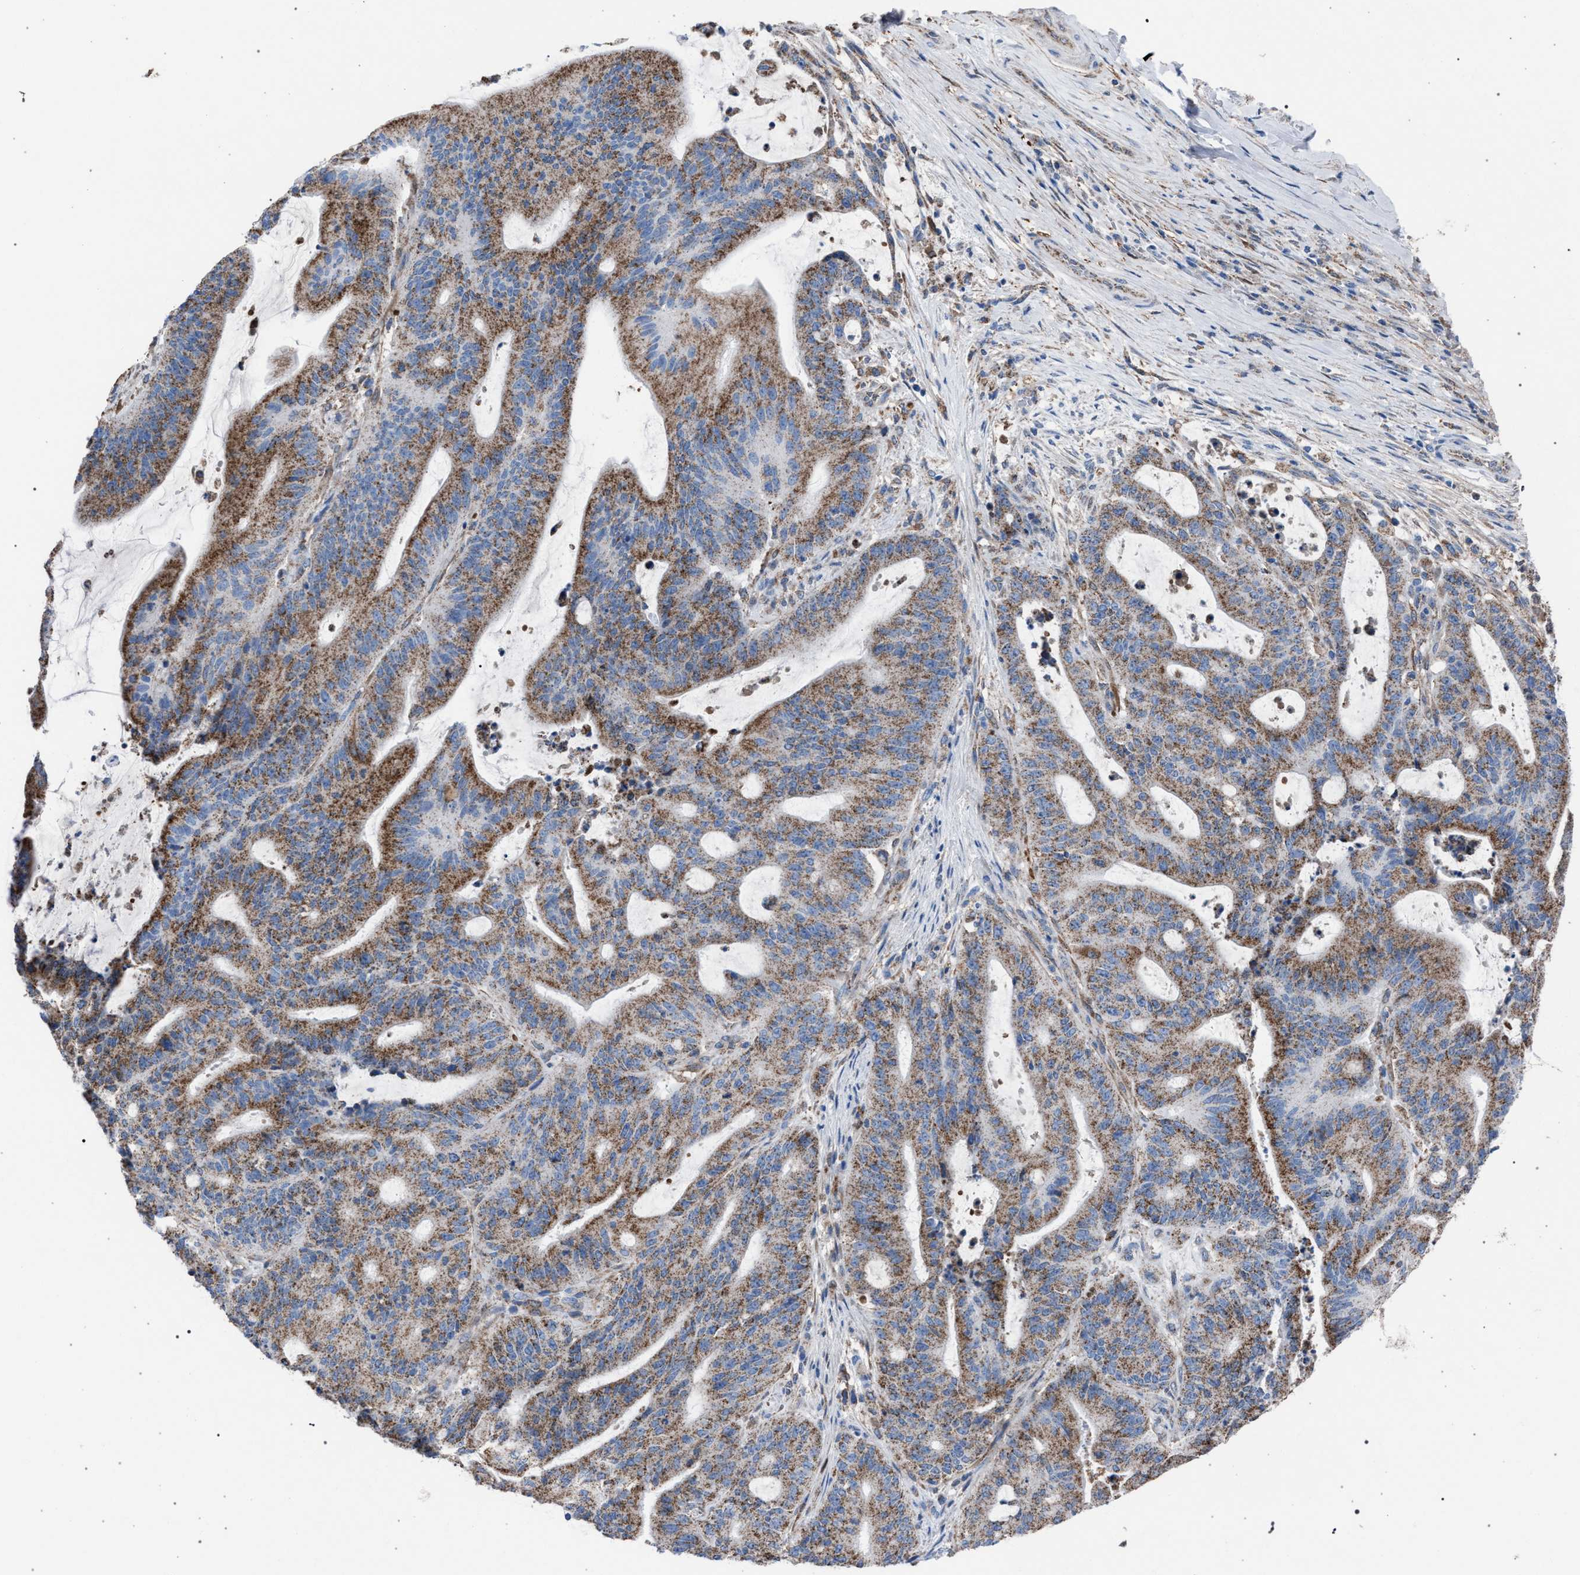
{"staining": {"intensity": "moderate", "quantity": ">75%", "location": "cytoplasmic/membranous"}, "tissue": "liver cancer", "cell_type": "Tumor cells", "image_type": "cancer", "snomed": [{"axis": "morphology", "description": "Normal tissue, NOS"}, {"axis": "morphology", "description": "Cholangiocarcinoma"}, {"axis": "topography", "description": "Liver"}, {"axis": "topography", "description": "Peripheral nerve tissue"}], "caption": "Immunohistochemistry (IHC) image of neoplastic tissue: human liver cancer (cholangiocarcinoma) stained using IHC reveals medium levels of moderate protein expression localized specifically in the cytoplasmic/membranous of tumor cells, appearing as a cytoplasmic/membranous brown color.", "gene": "HSD17B4", "patient": {"sex": "female", "age": 73}}